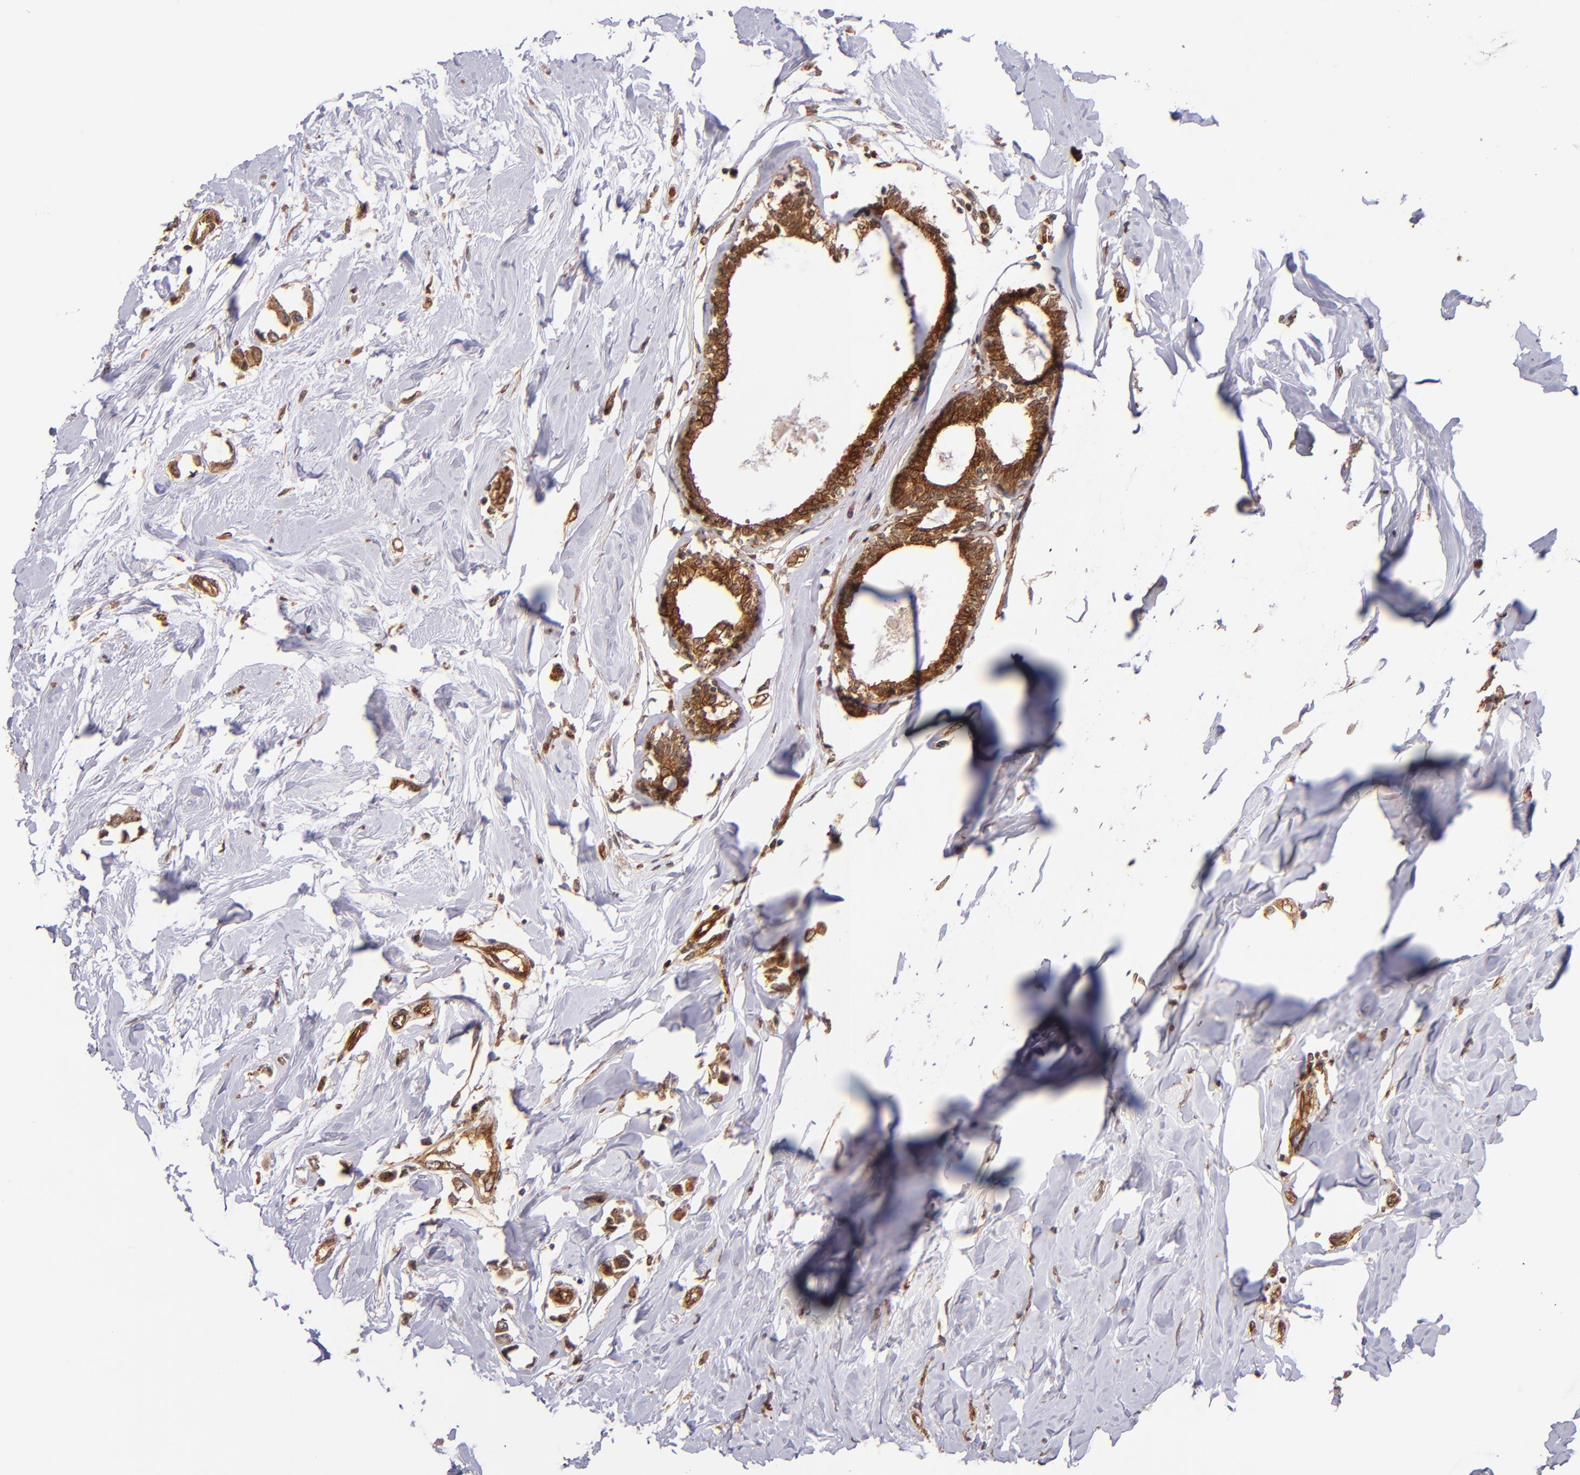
{"staining": {"intensity": "strong", "quantity": ">75%", "location": "cytoplasmic/membranous"}, "tissue": "breast cancer", "cell_type": "Tumor cells", "image_type": "cancer", "snomed": [{"axis": "morphology", "description": "Lobular carcinoma"}, {"axis": "topography", "description": "Breast"}], "caption": "There is high levels of strong cytoplasmic/membranous expression in tumor cells of breast cancer, as demonstrated by immunohistochemical staining (brown color).", "gene": "STX8", "patient": {"sex": "female", "age": 51}}